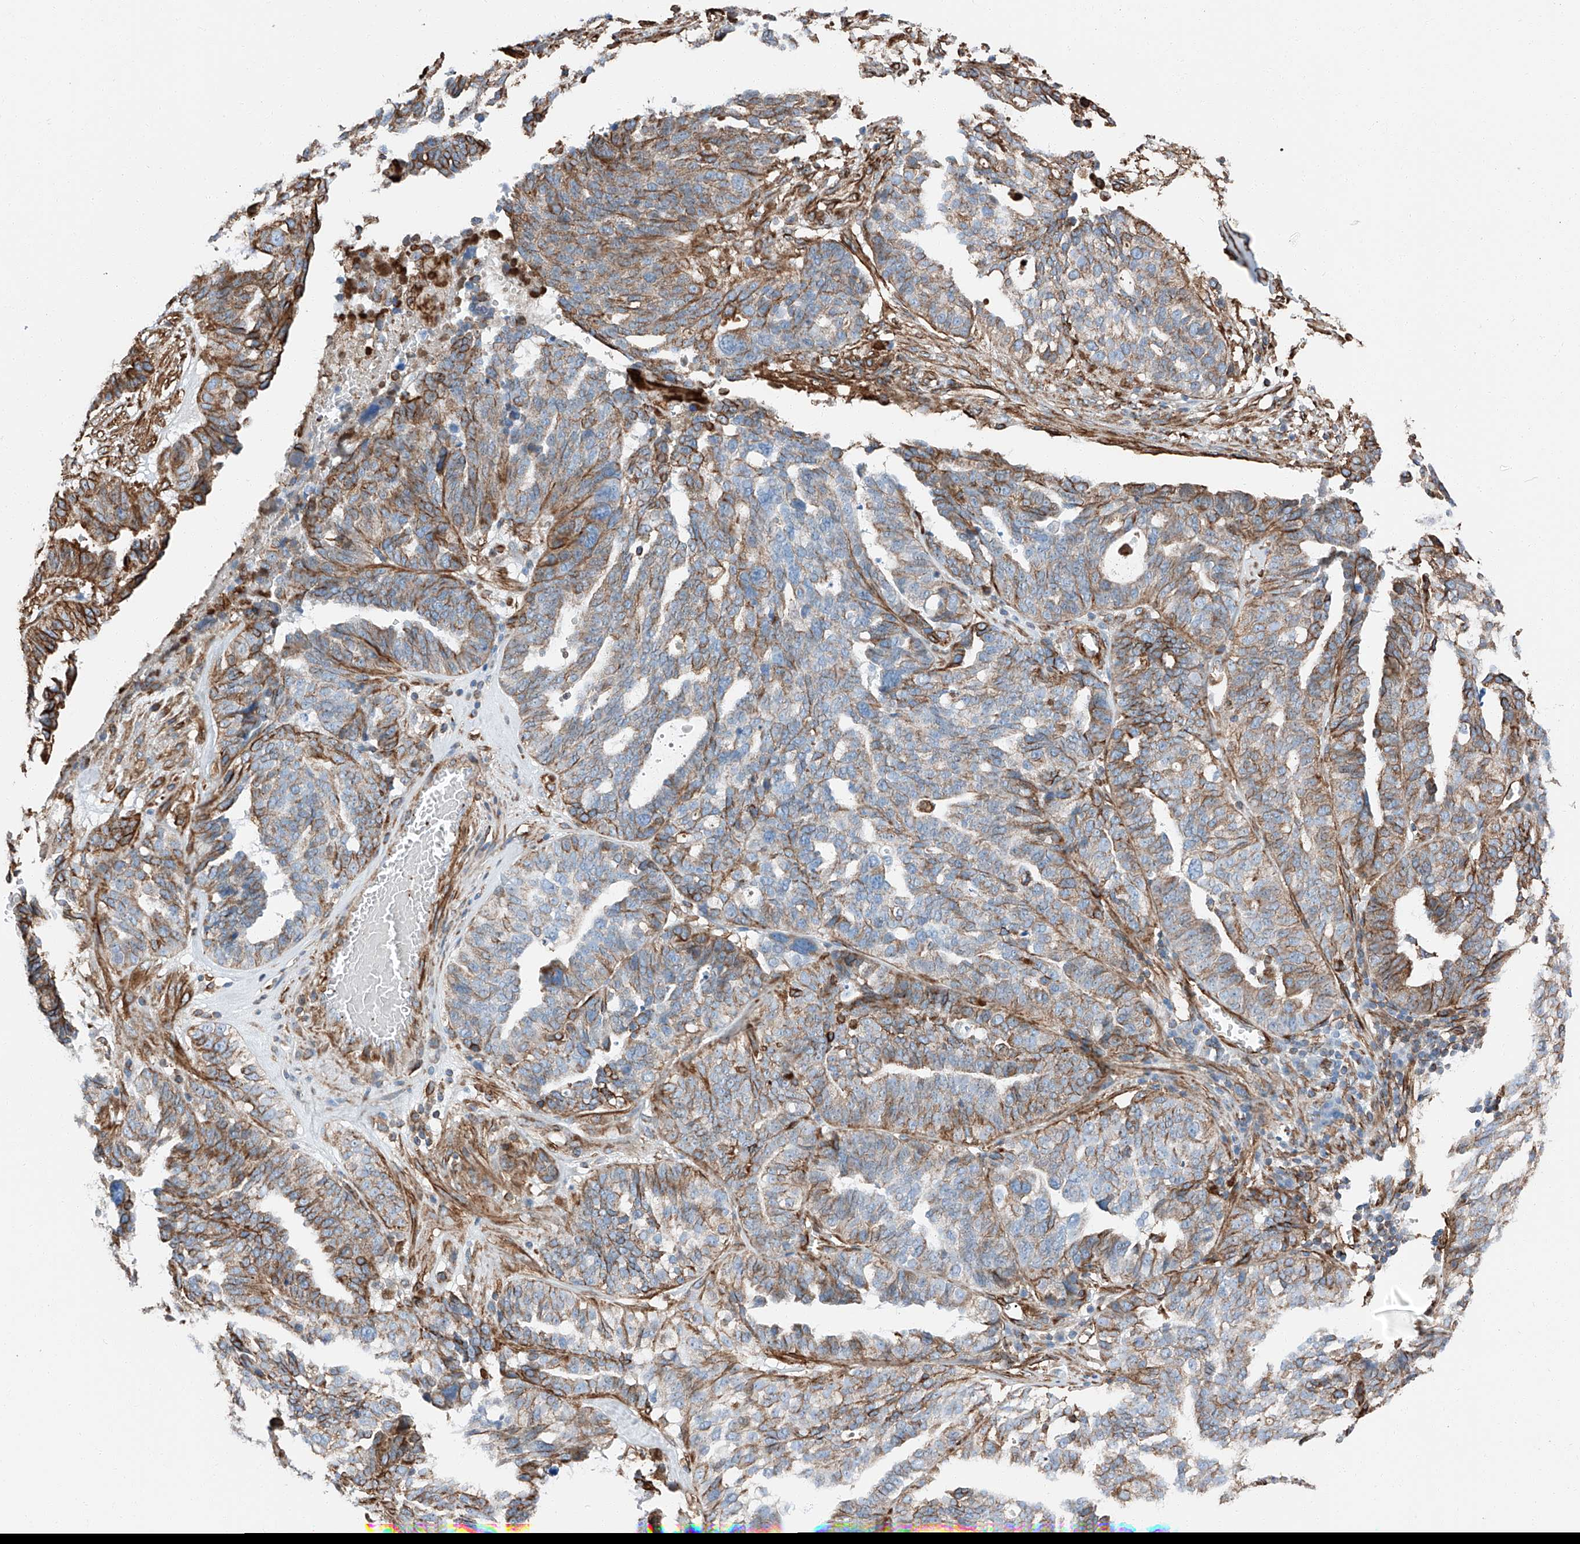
{"staining": {"intensity": "moderate", "quantity": "25%-75%", "location": "cytoplasmic/membranous"}, "tissue": "ovarian cancer", "cell_type": "Tumor cells", "image_type": "cancer", "snomed": [{"axis": "morphology", "description": "Cystadenocarcinoma, serous, NOS"}, {"axis": "topography", "description": "Ovary"}], "caption": "Protein analysis of ovarian serous cystadenocarcinoma tissue shows moderate cytoplasmic/membranous positivity in approximately 25%-75% of tumor cells. The protein is shown in brown color, while the nuclei are stained blue.", "gene": "ZNF804A", "patient": {"sex": "female", "age": 59}}